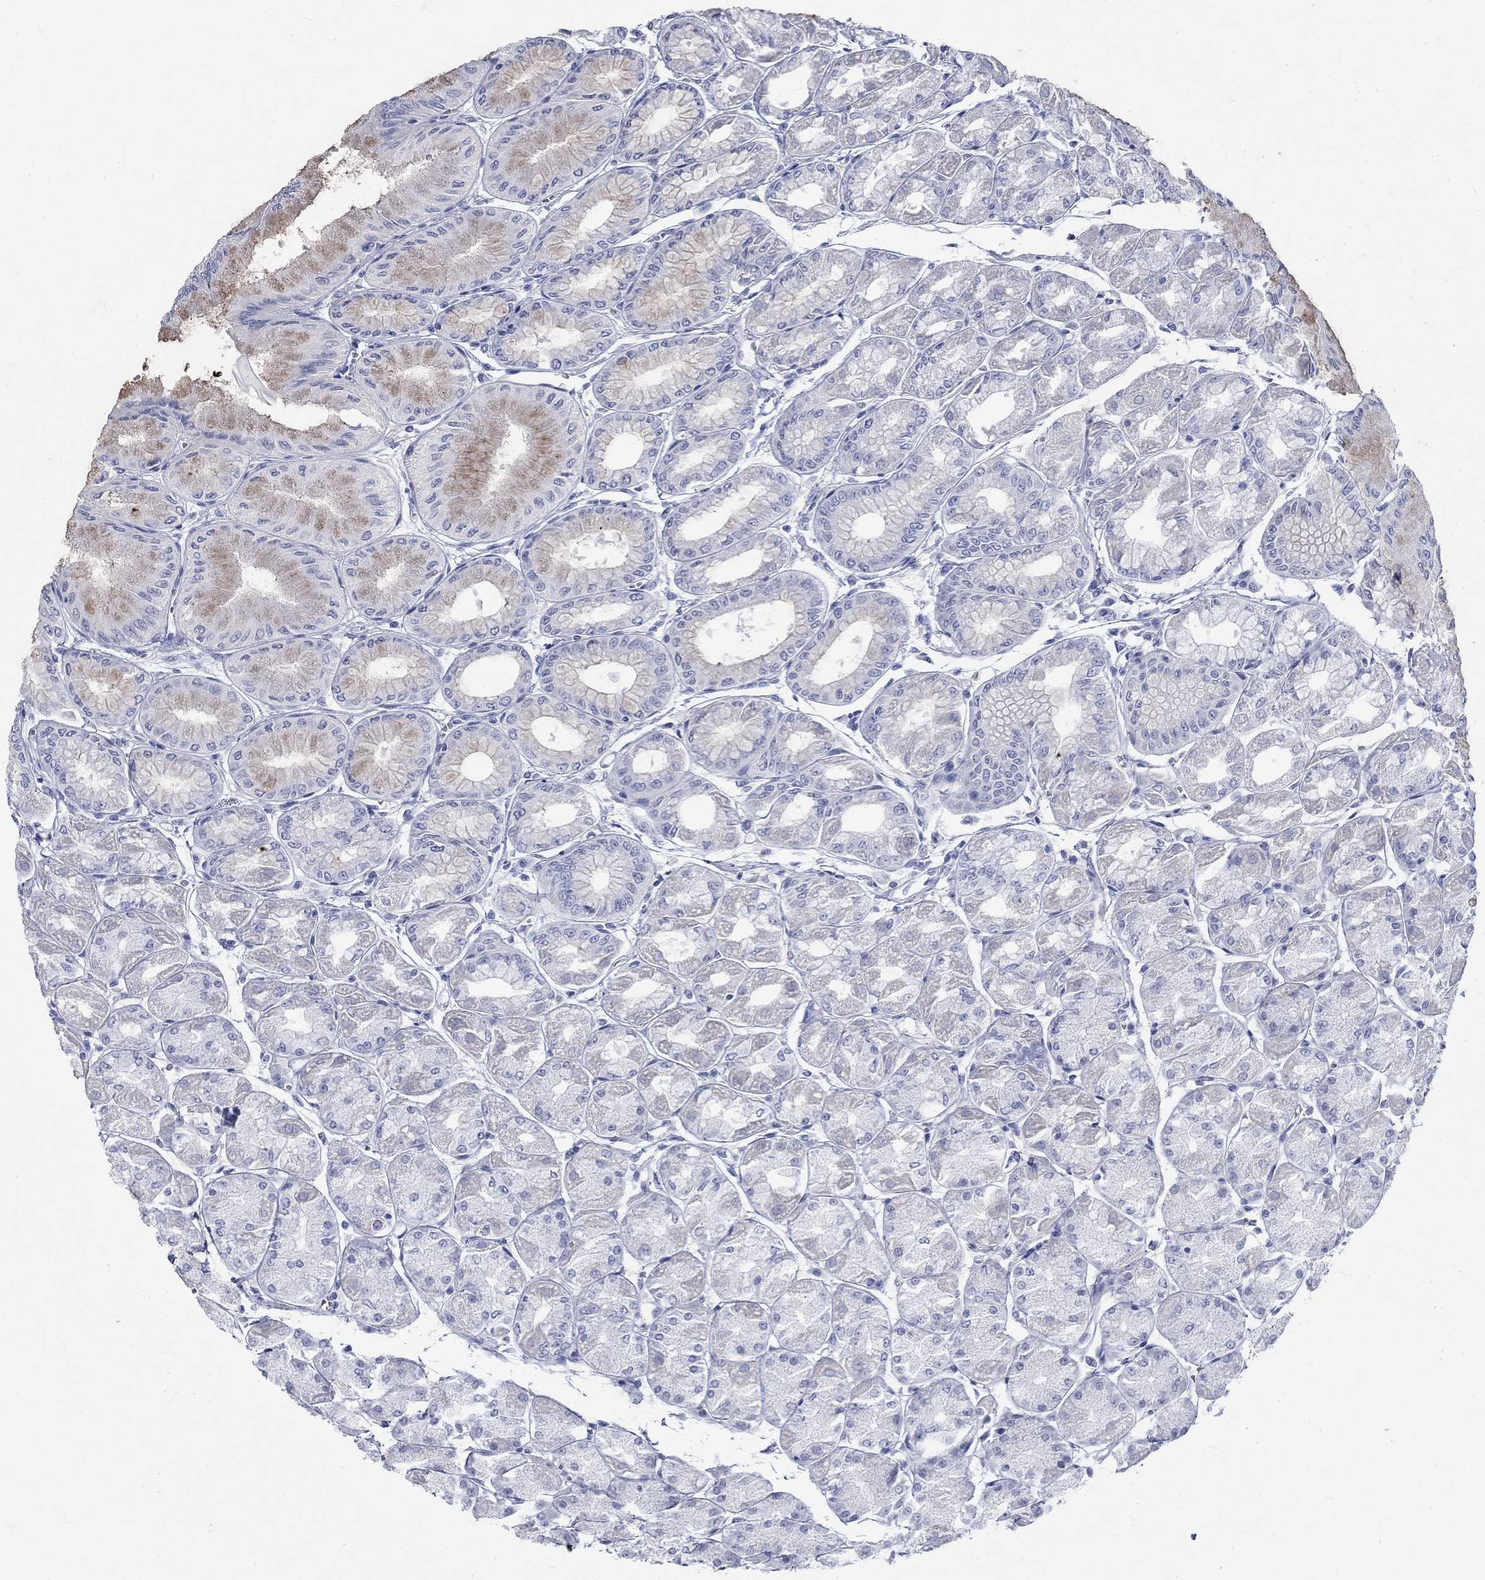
{"staining": {"intensity": "moderate", "quantity": "<25%", "location": "cytoplasmic/membranous"}, "tissue": "stomach", "cell_type": "Glandular cells", "image_type": "normal", "snomed": [{"axis": "morphology", "description": "Normal tissue, NOS"}, {"axis": "topography", "description": "Stomach, upper"}], "caption": "Protein expression by immunohistochemistry demonstrates moderate cytoplasmic/membranous staining in about <25% of glandular cells in benign stomach.", "gene": "RFTN2", "patient": {"sex": "male", "age": 60}}